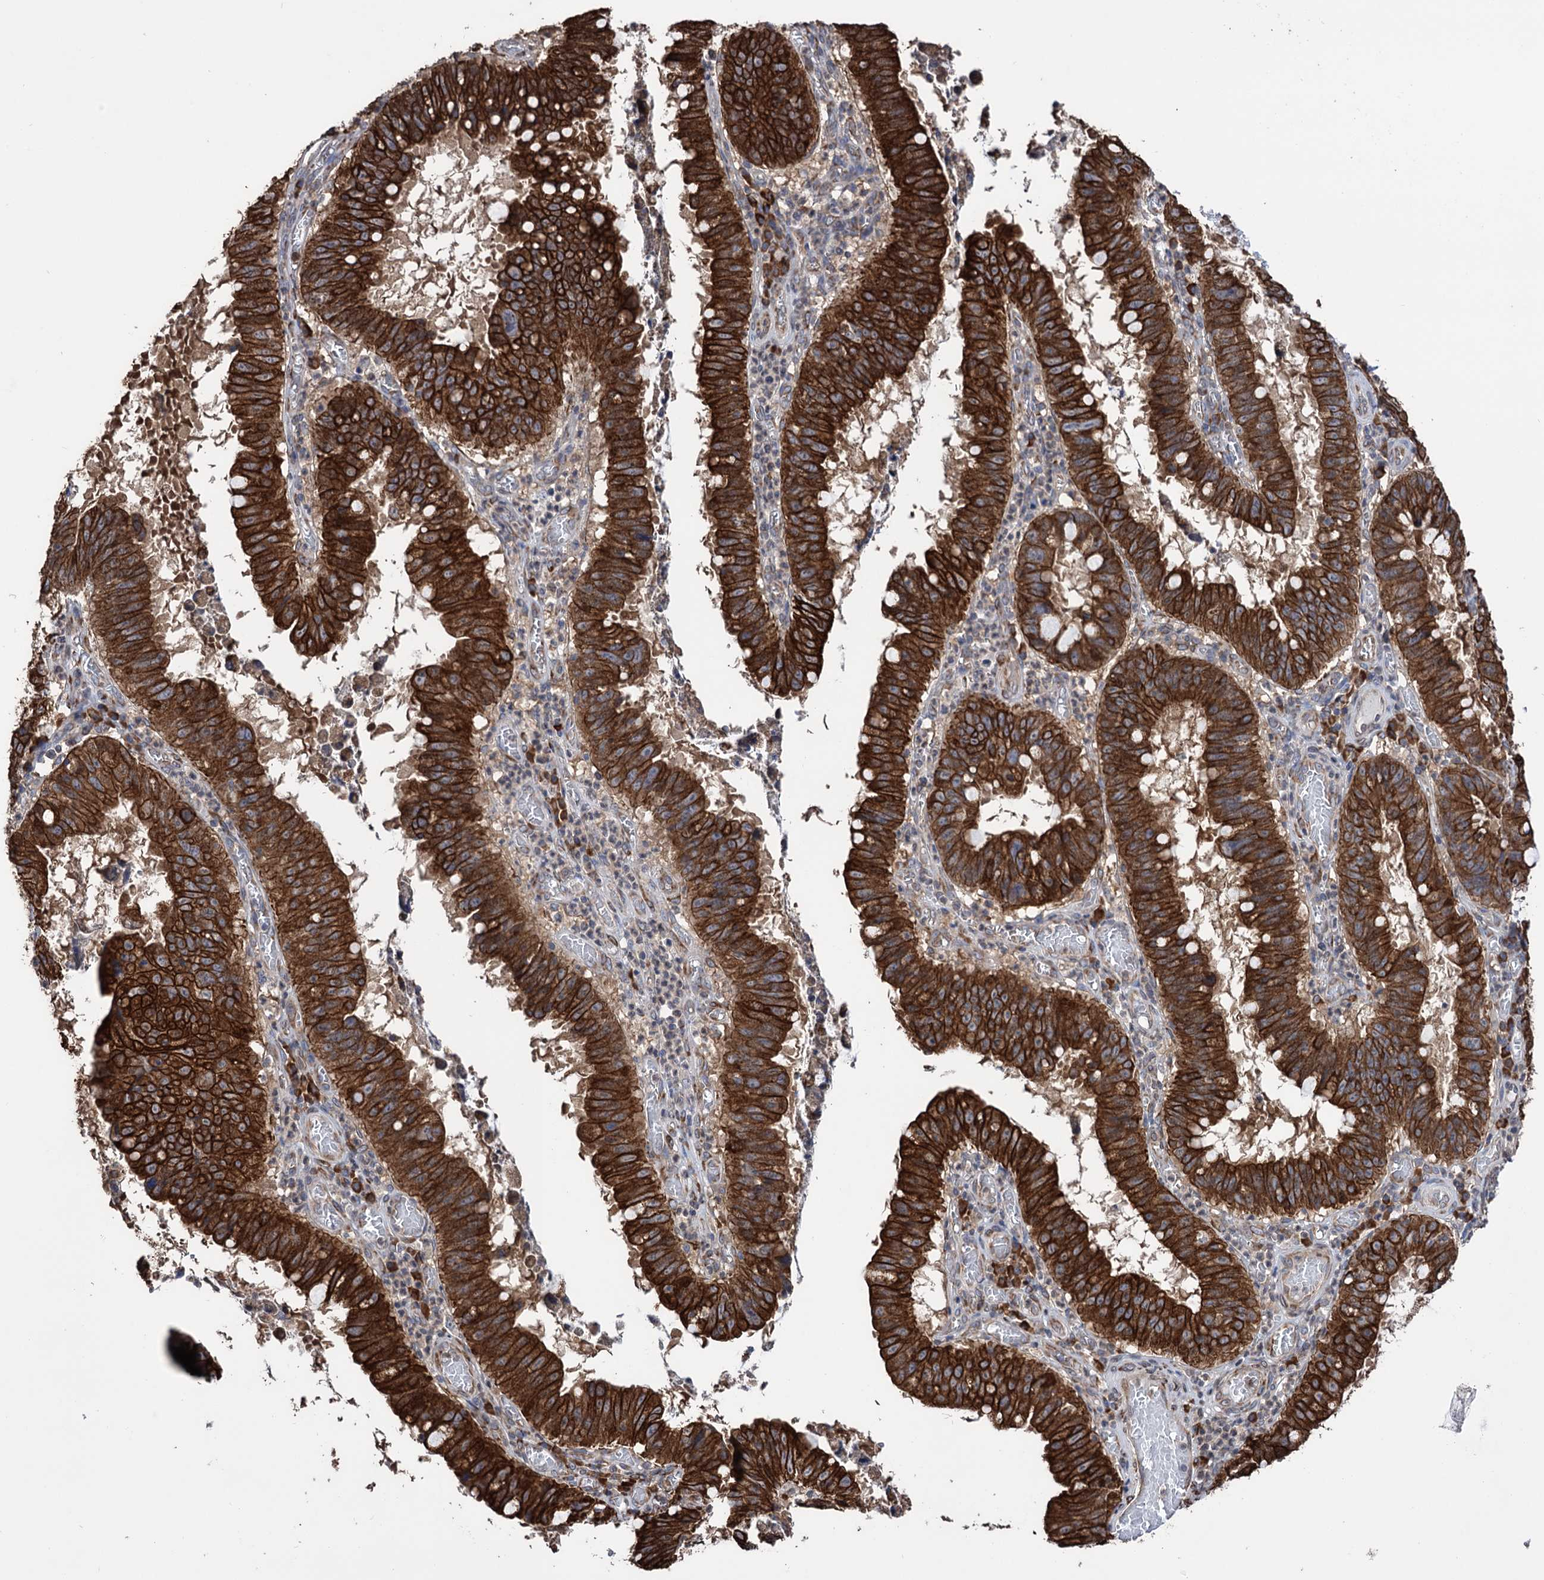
{"staining": {"intensity": "strong", "quantity": ">75%", "location": "cytoplasmic/membranous"}, "tissue": "stomach cancer", "cell_type": "Tumor cells", "image_type": "cancer", "snomed": [{"axis": "morphology", "description": "Adenocarcinoma, NOS"}, {"axis": "topography", "description": "Stomach"}], "caption": "Adenocarcinoma (stomach) stained with a protein marker displays strong staining in tumor cells.", "gene": "CDAN1", "patient": {"sex": "male", "age": 59}}